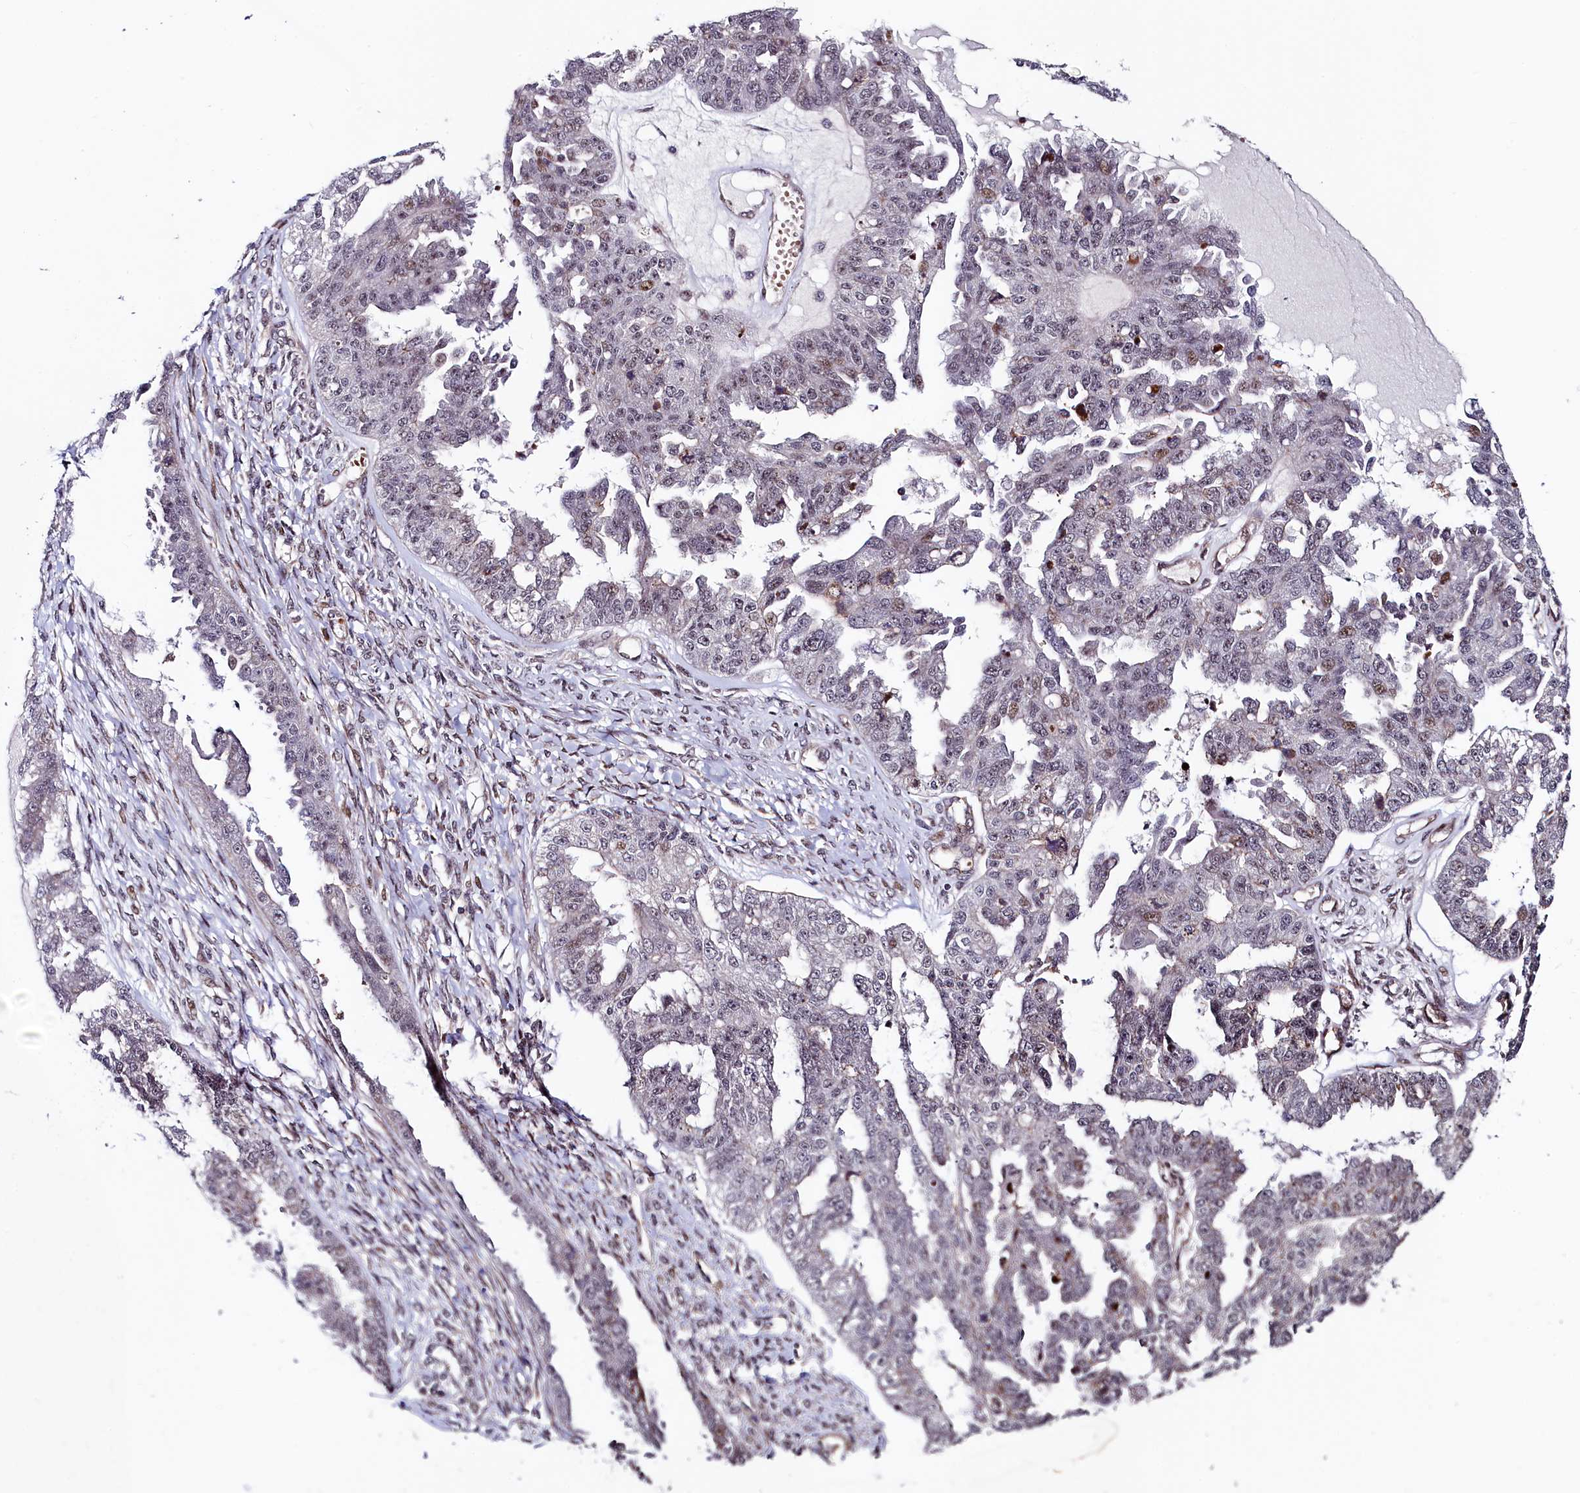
{"staining": {"intensity": "weak", "quantity": "25%-75%", "location": "nuclear"}, "tissue": "ovarian cancer", "cell_type": "Tumor cells", "image_type": "cancer", "snomed": [{"axis": "morphology", "description": "Cystadenocarcinoma, serous, NOS"}, {"axis": "topography", "description": "Ovary"}], "caption": "Protein expression by immunohistochemistry exhibits weak nuclear expression in approximately 25%-75% of tumor cells in ovarian cancer (serous cystadenocarcinoma).", "gene": "LEO1", "patient": {"sex": "female", "age": 58}}